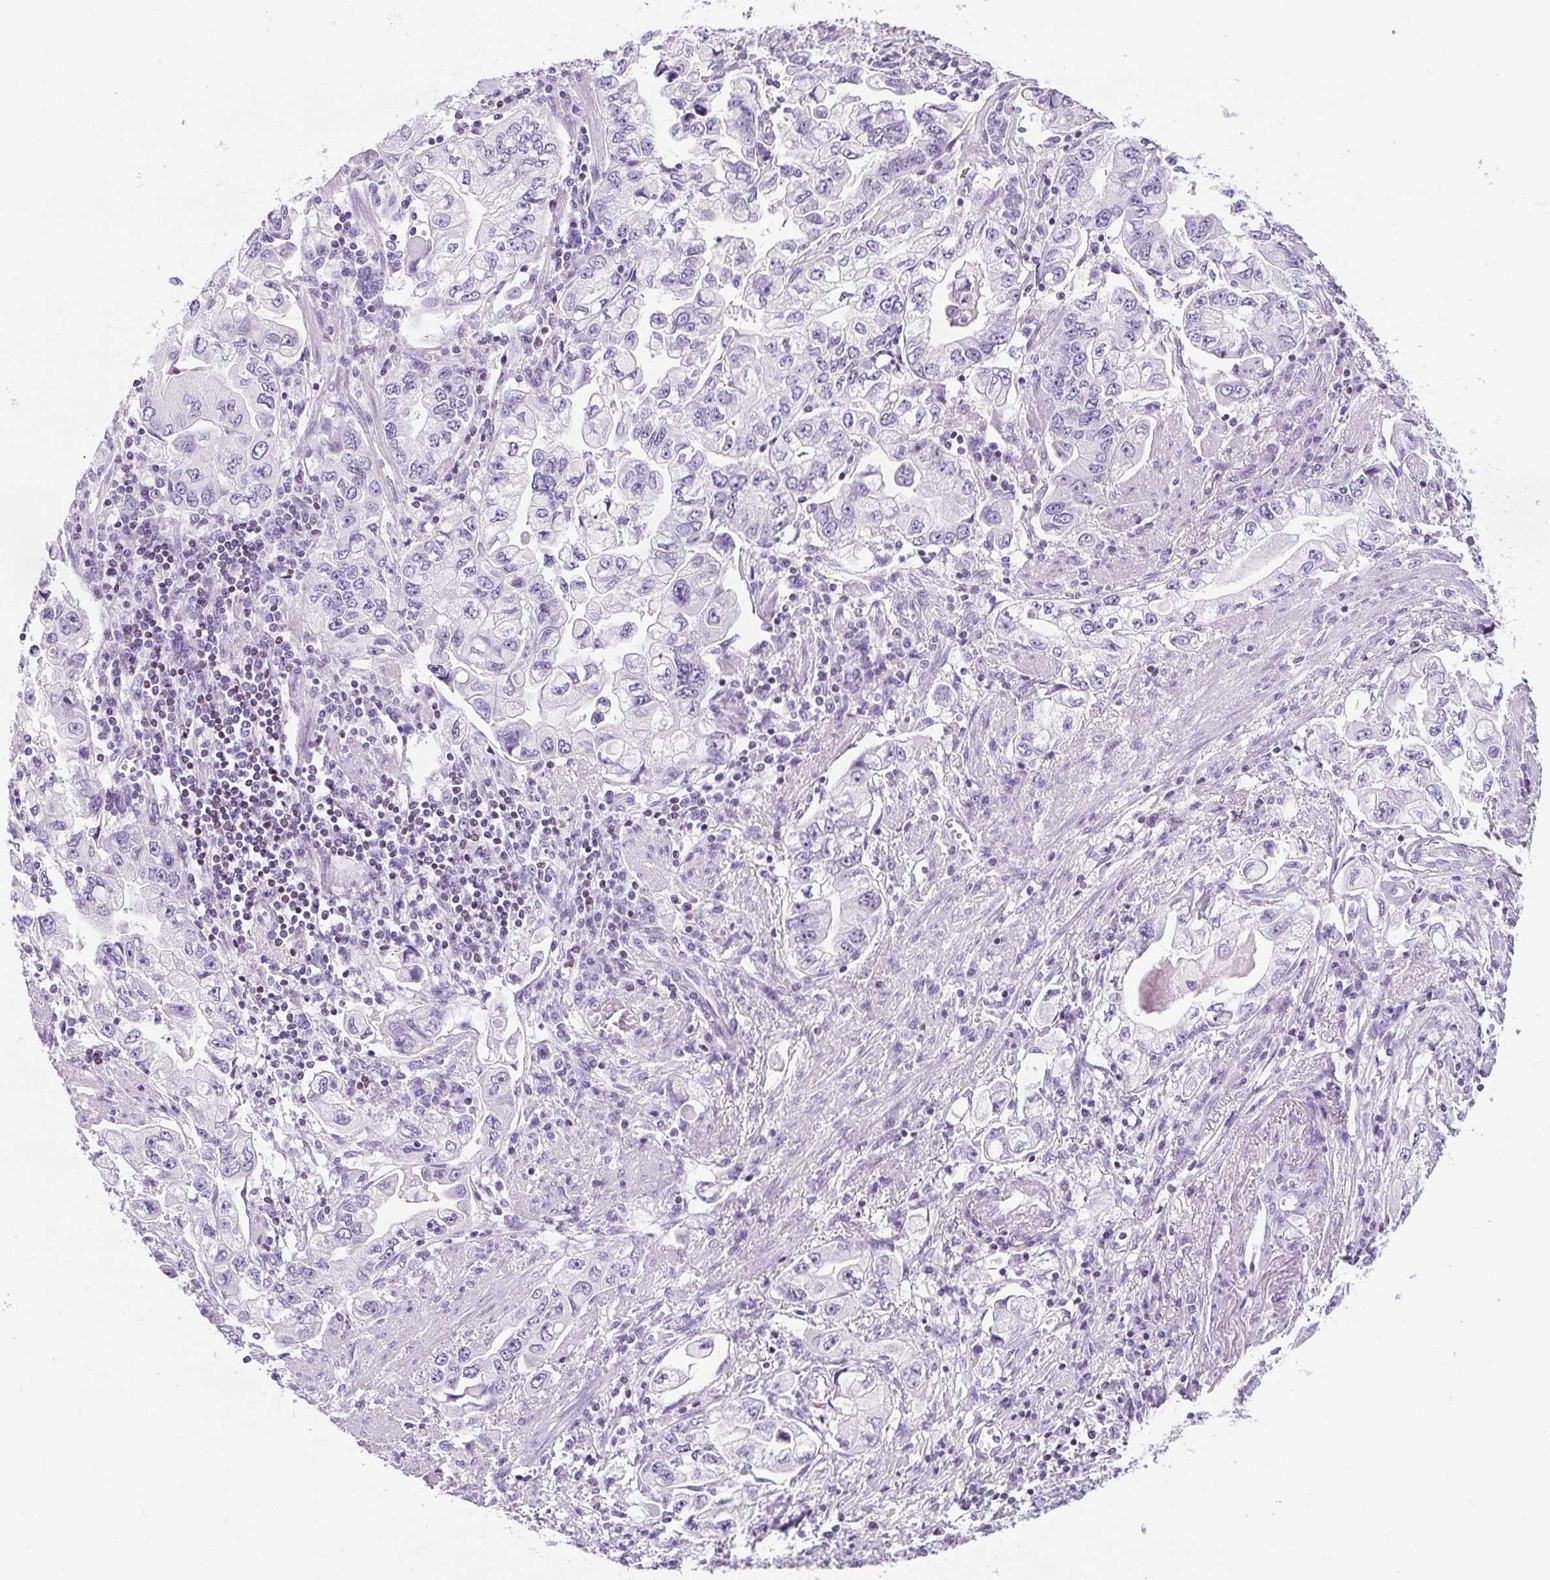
{"staining": {"intensity": "negative", "quantity": "none", "location": "none"}, "tissue": "stomach cancer", "cell_type": "Tumor cells", "image_type": "cancer", "snomed": [{"axis": "morphology", "description": "Adenocarcinoma, NOS"}, {"axis": "topography", "description": "Stomach, lower"}], "caption": "A histopathology image of stomach adenocarcinoma stained for a protein exhibits no brown staining in tumor cells. (Brightfield microscopy of DAB (3,3'-diaminobenzidine) IHC at high magnification).", "gene": "BEND2", "patient": {"sex": "female", "age": 93}}